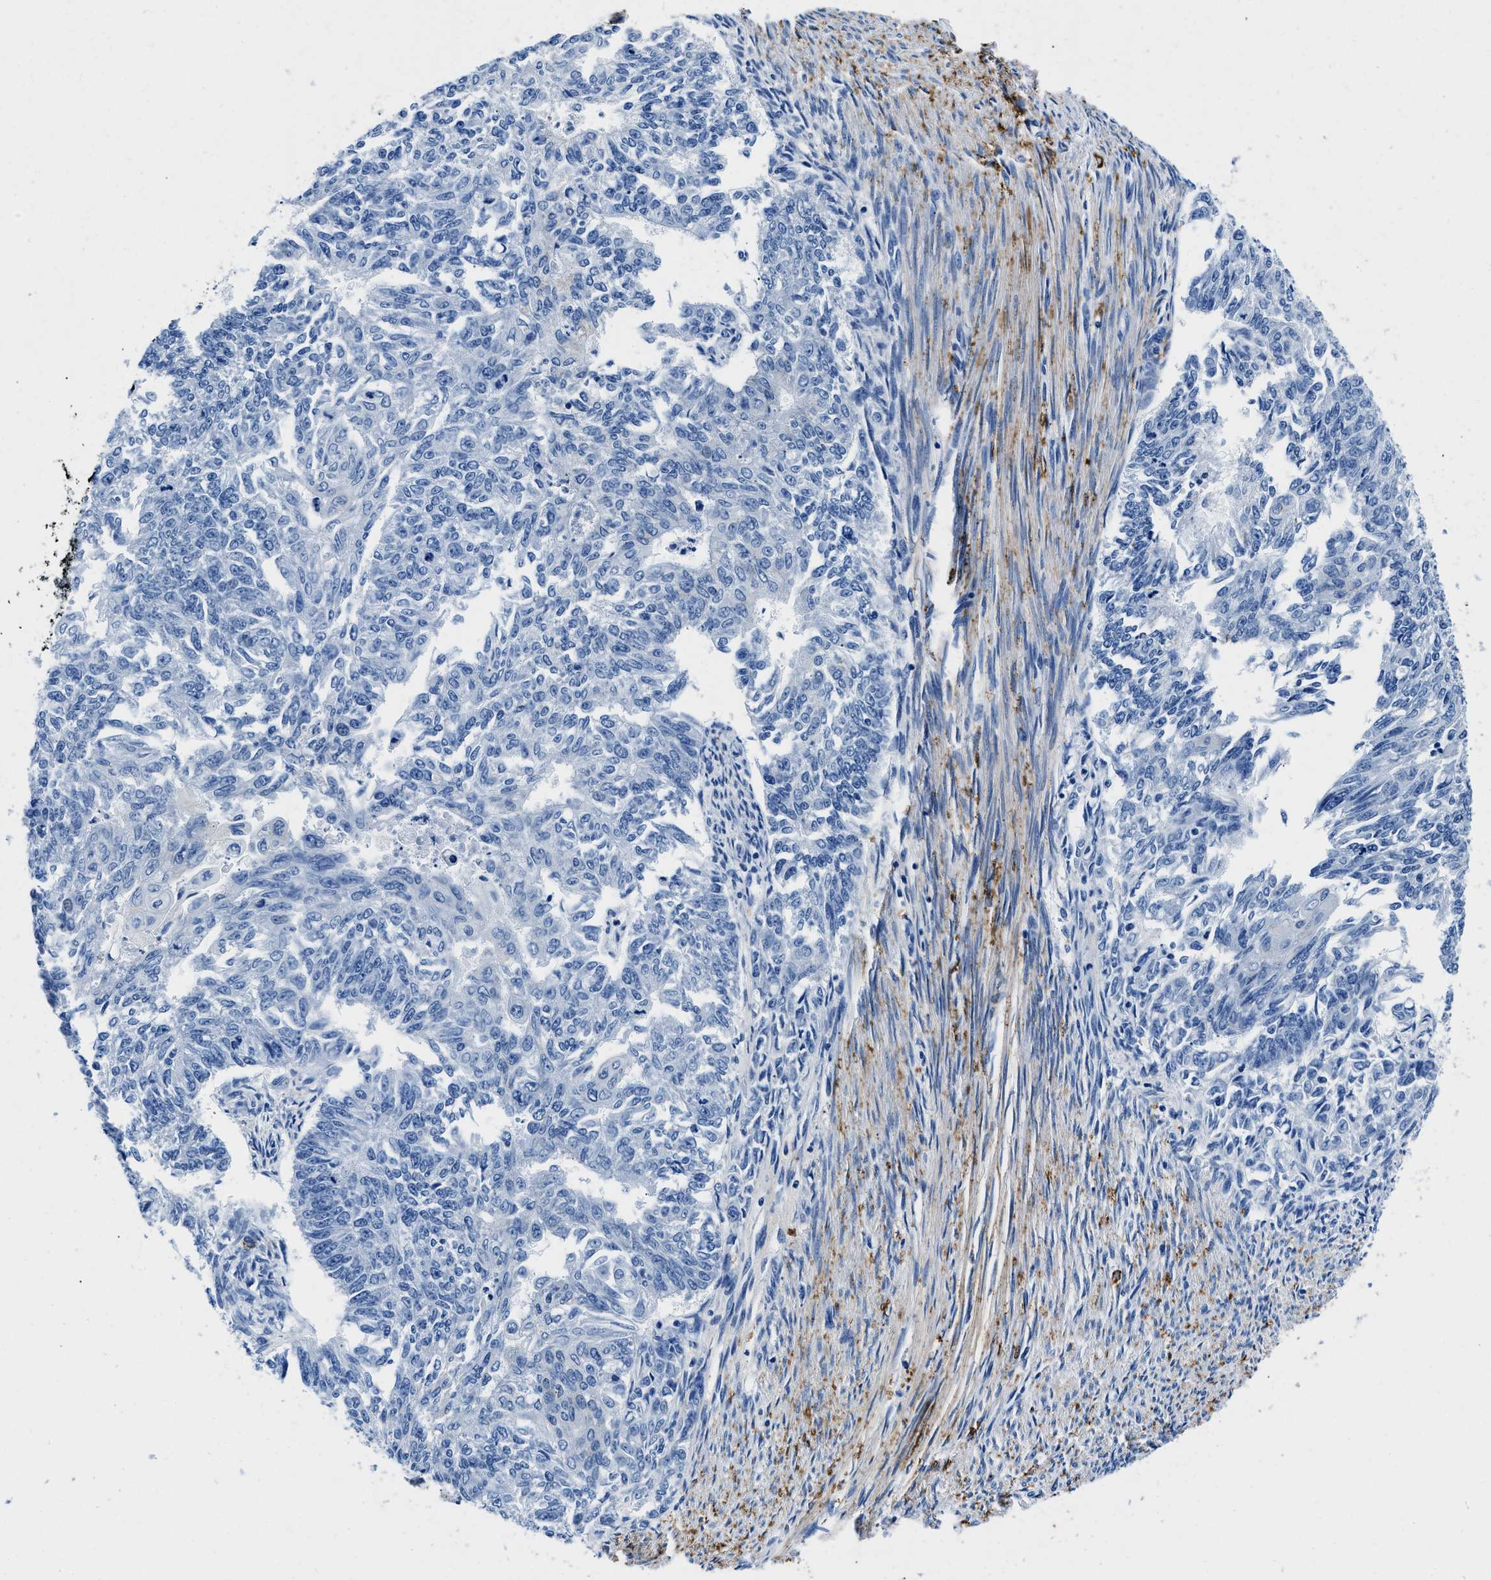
{"staining": {"intensity": "negative", "quantity": "none", "location": "none"}, "tissue": "endometrial cancer", "cell_type": "Tumor cells", "image_type": "cancer", "snomed": [{"axis": "morphology", "description": "Adenocarcinoma, NOS"}, {"axis": "topography", "description": "Endometrium"}], "caption": "A high-resolution micrograph shows immunohistochemistry (IHC) staining of endometrial cancer (adenocarcinoma), which shows no significant expression in tumor cells.", "gene": "TEX261", "patient": {"sex": "female", "age": 32}}